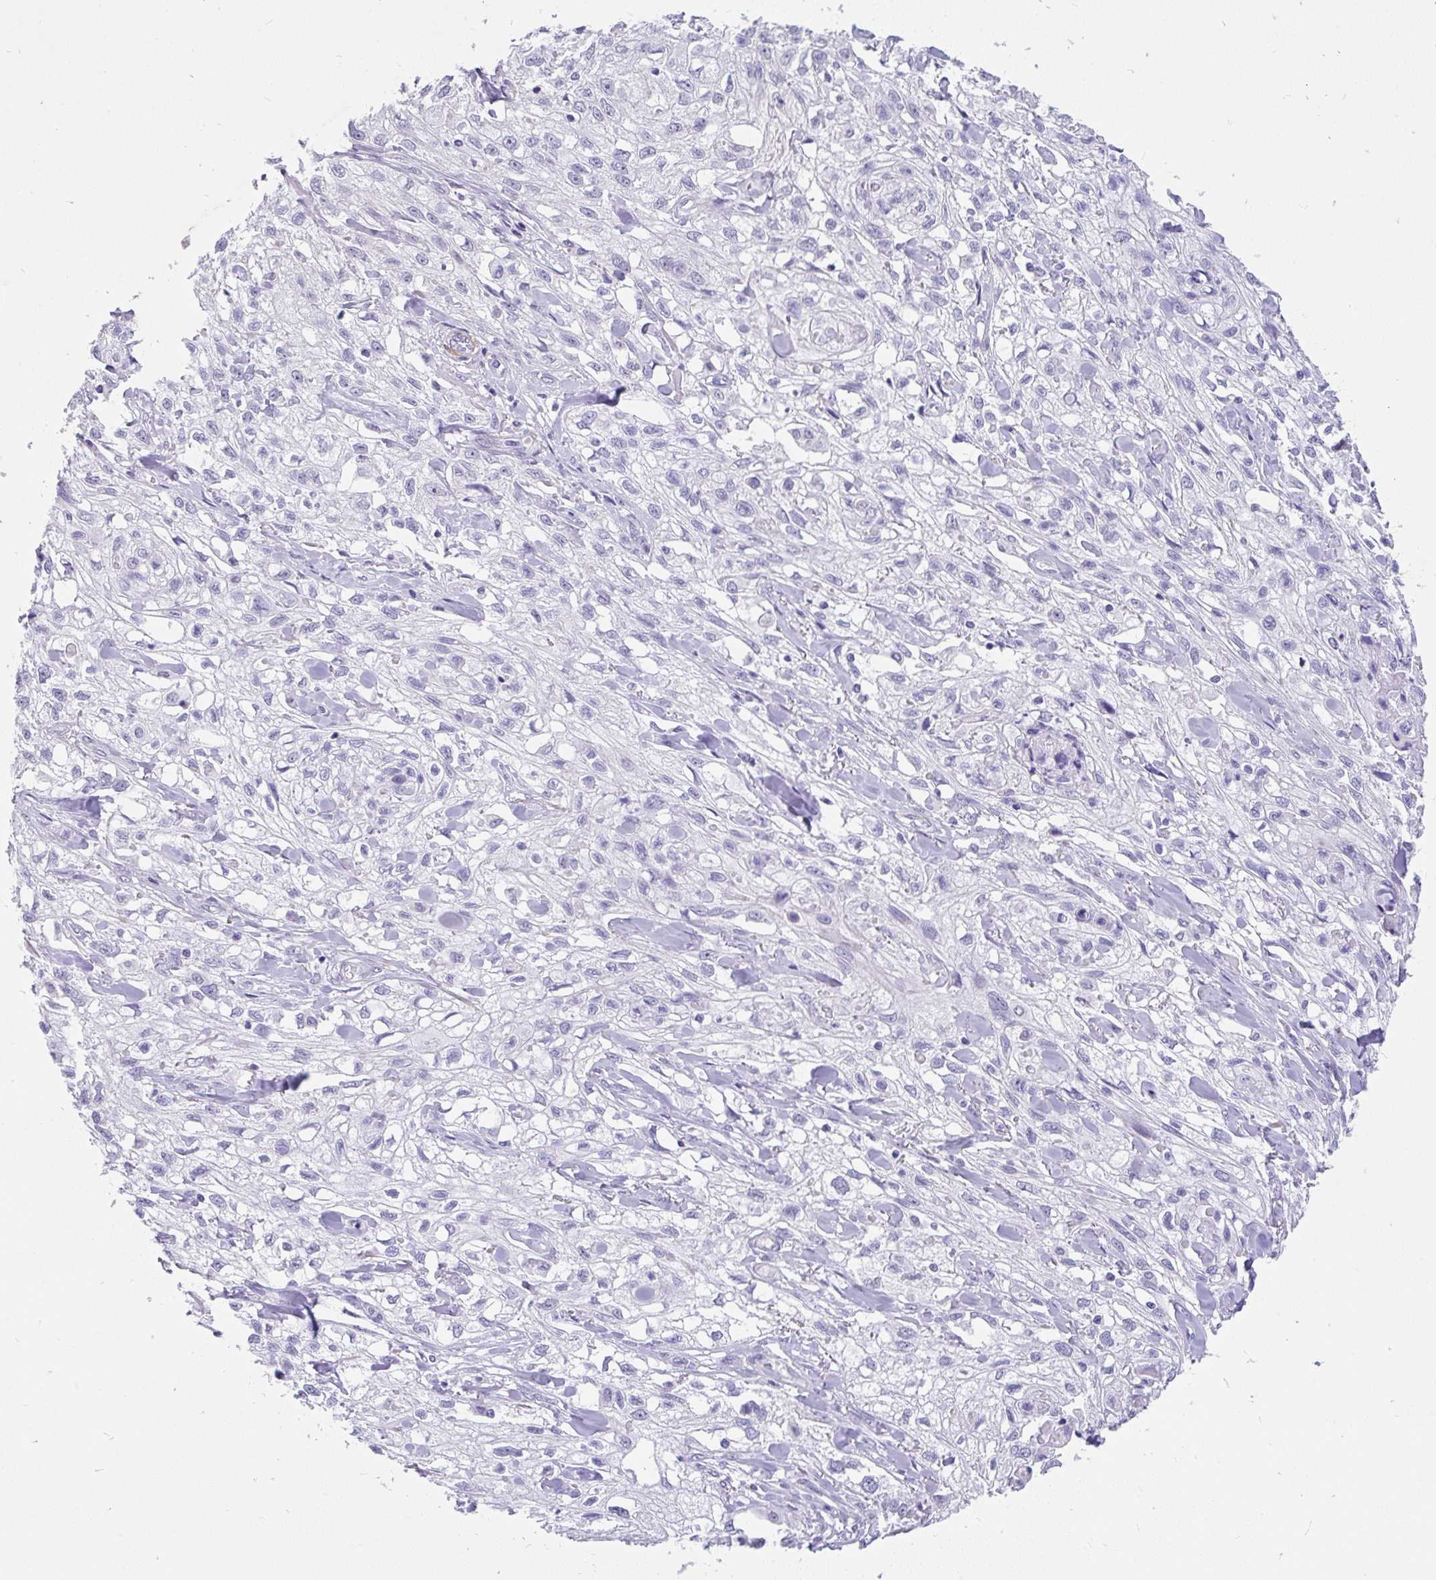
{"staining": {"intensity": "negative", "quantity": "none", "location": "none"}, "tissue": "skin cancer", "cell_type": "Tumor cells", "image_type": "cancer", "snomed": [{"axis": "morphology", "description": "Squamous cell carcinoma, NOS"}, {"axis": "topography", "description": "Skin"}, {"axis": "topography", "description": "Vulva"}], "caption": "An IHC micrograph of squamous cell carcinoma (skin) is shown. There is no staining in tumor cells of squamous cell carcinoma (skin).", "gene": "EML5", "patient": {"sex": "female", "age": 86}}